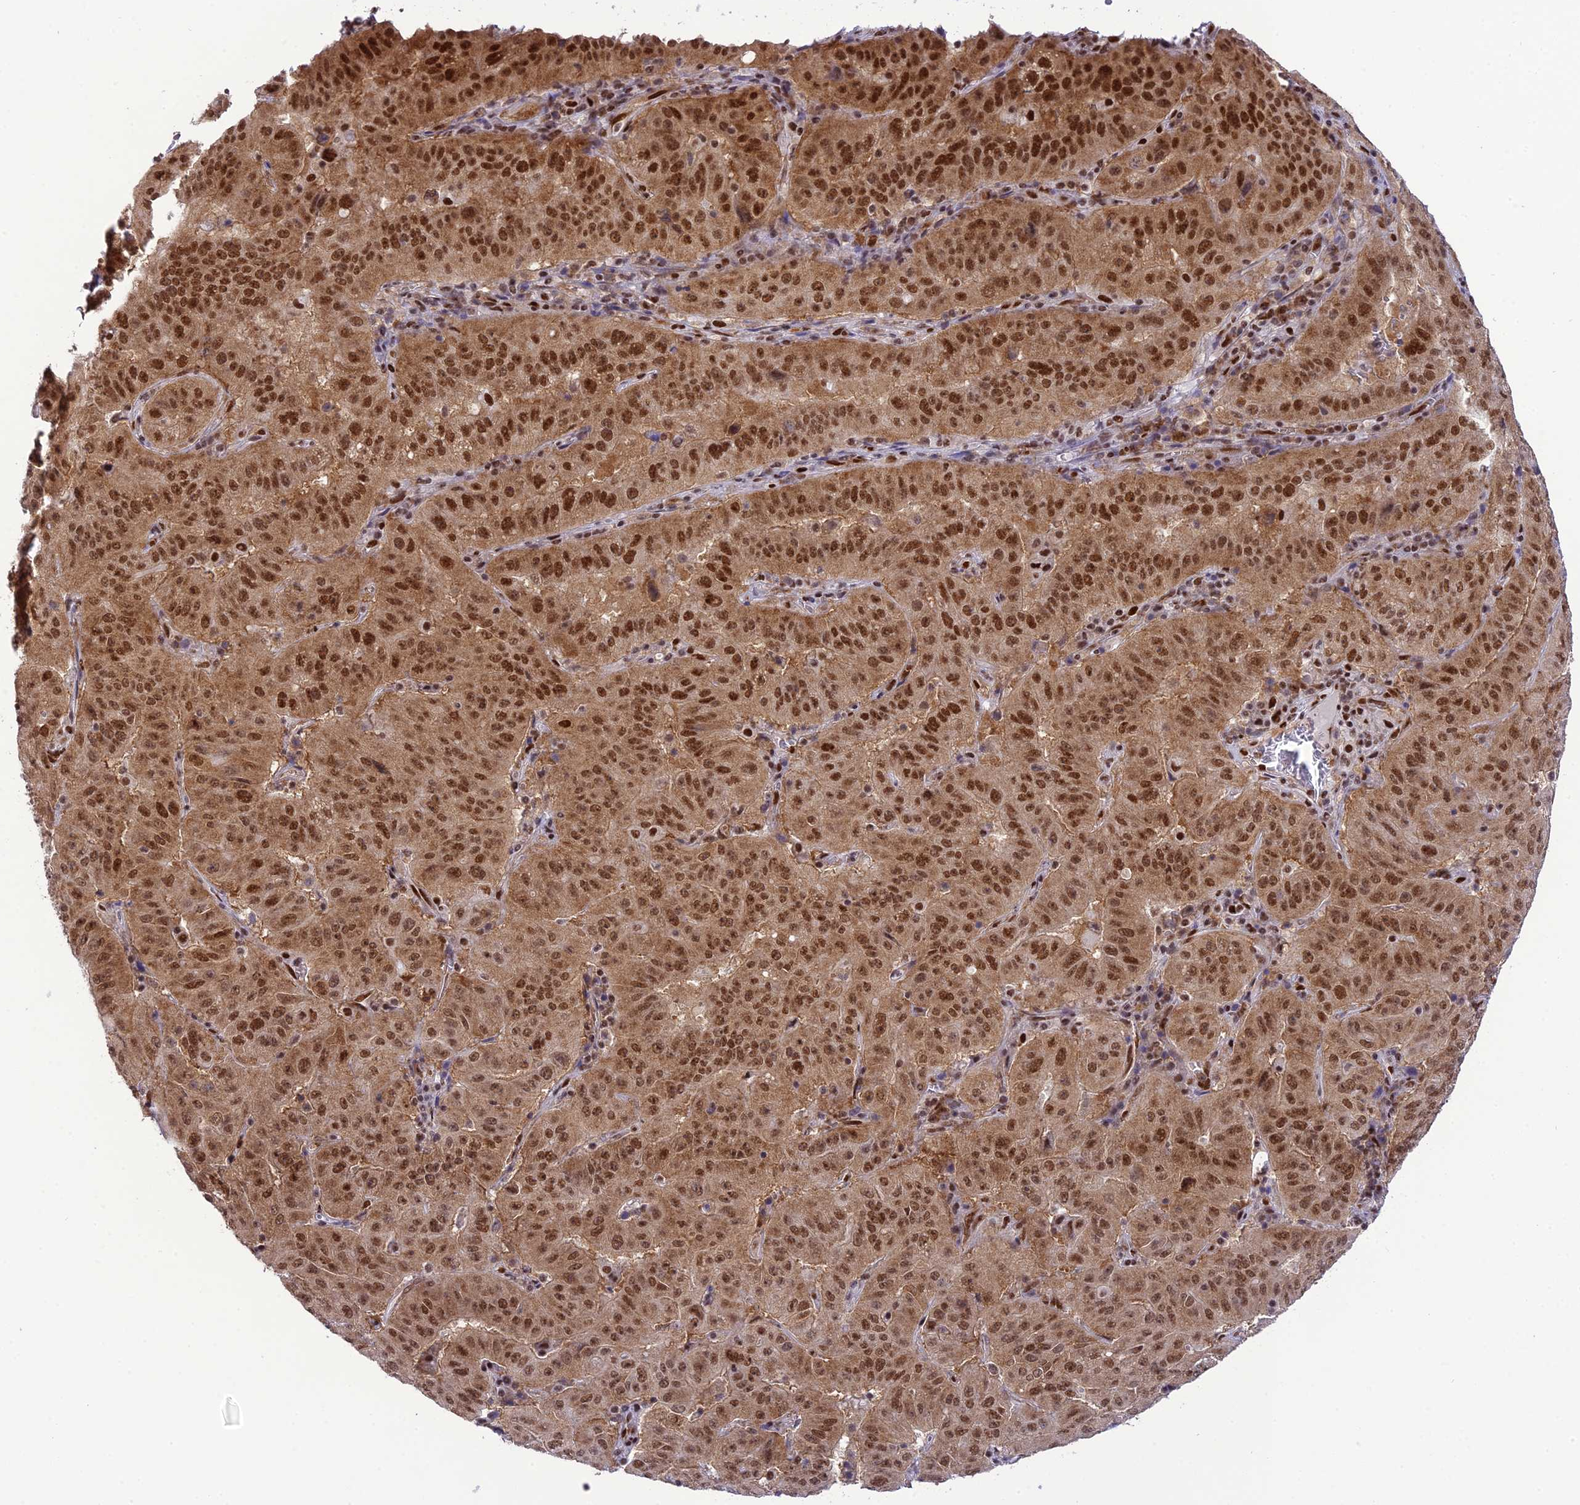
{"staining": {"intensity": "strong", "quantity": ">75%", "location": "cytoplasmic/membranous,nuclear"}, "tissue": "pancreatic cancer", "cell_type": "Tumor cells", "image_type": "cancer", "snomed": [{"axis": "morphology", "description": "Adenocarcinoma, NOS"}, {"axis": "topography", "description": "Pancreas"}], "caption": "Immunohistochemical staining of adenocarcinoma (pancreatic) reveals strong cytoplasmic/membranous and nuclear protein positivity in approximately >75% of tumor cells.", "gene": "DDX1", "patient": {"sex": "male", "age": 63}}